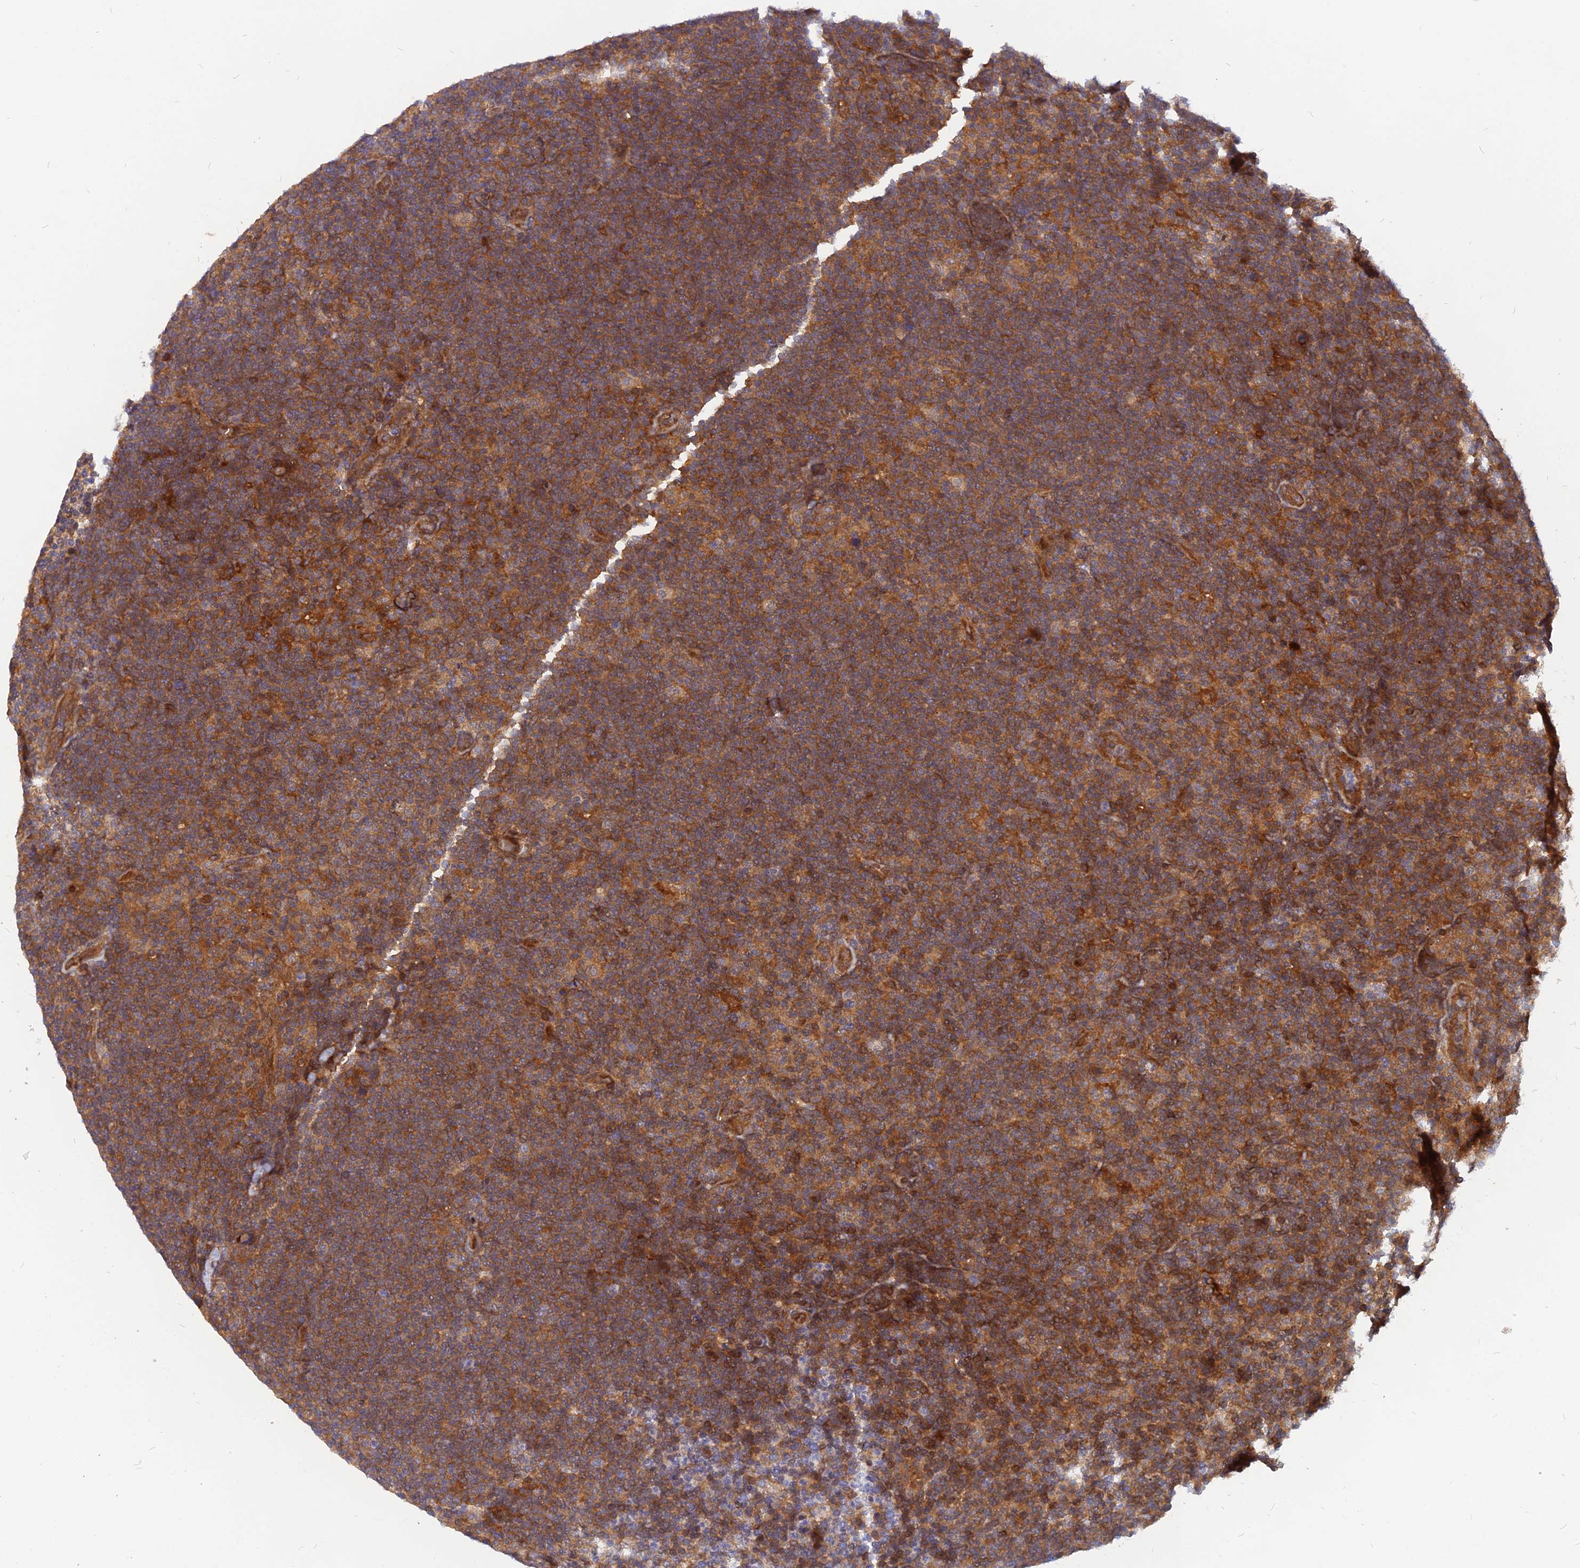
{"staining": {"intensity": "moderate", "quantity": ">75%", "location": "cytoplasmic/membranous"}, "tissue": "lymphoma", "cell_type": "Tumor cells", "image_type": "cancer", "snomed": [{"axis": "morphology", "description": "Hodgkin's disease, NOS"}, {"axis": "topography", "description": "Lymph node"}], "caption": "Immunohistochemistry of human lymphoma demonstrates medium levels of moderate cytoplasmic/membranous expression in approximately >75% of tumor cells. (DAB (3,3'-diaminobenzidine) = brown stain, brightfield microscopy at high magnification).", "gene": "ARL2BP", "patient": {"sex": "female", "age": 57}}